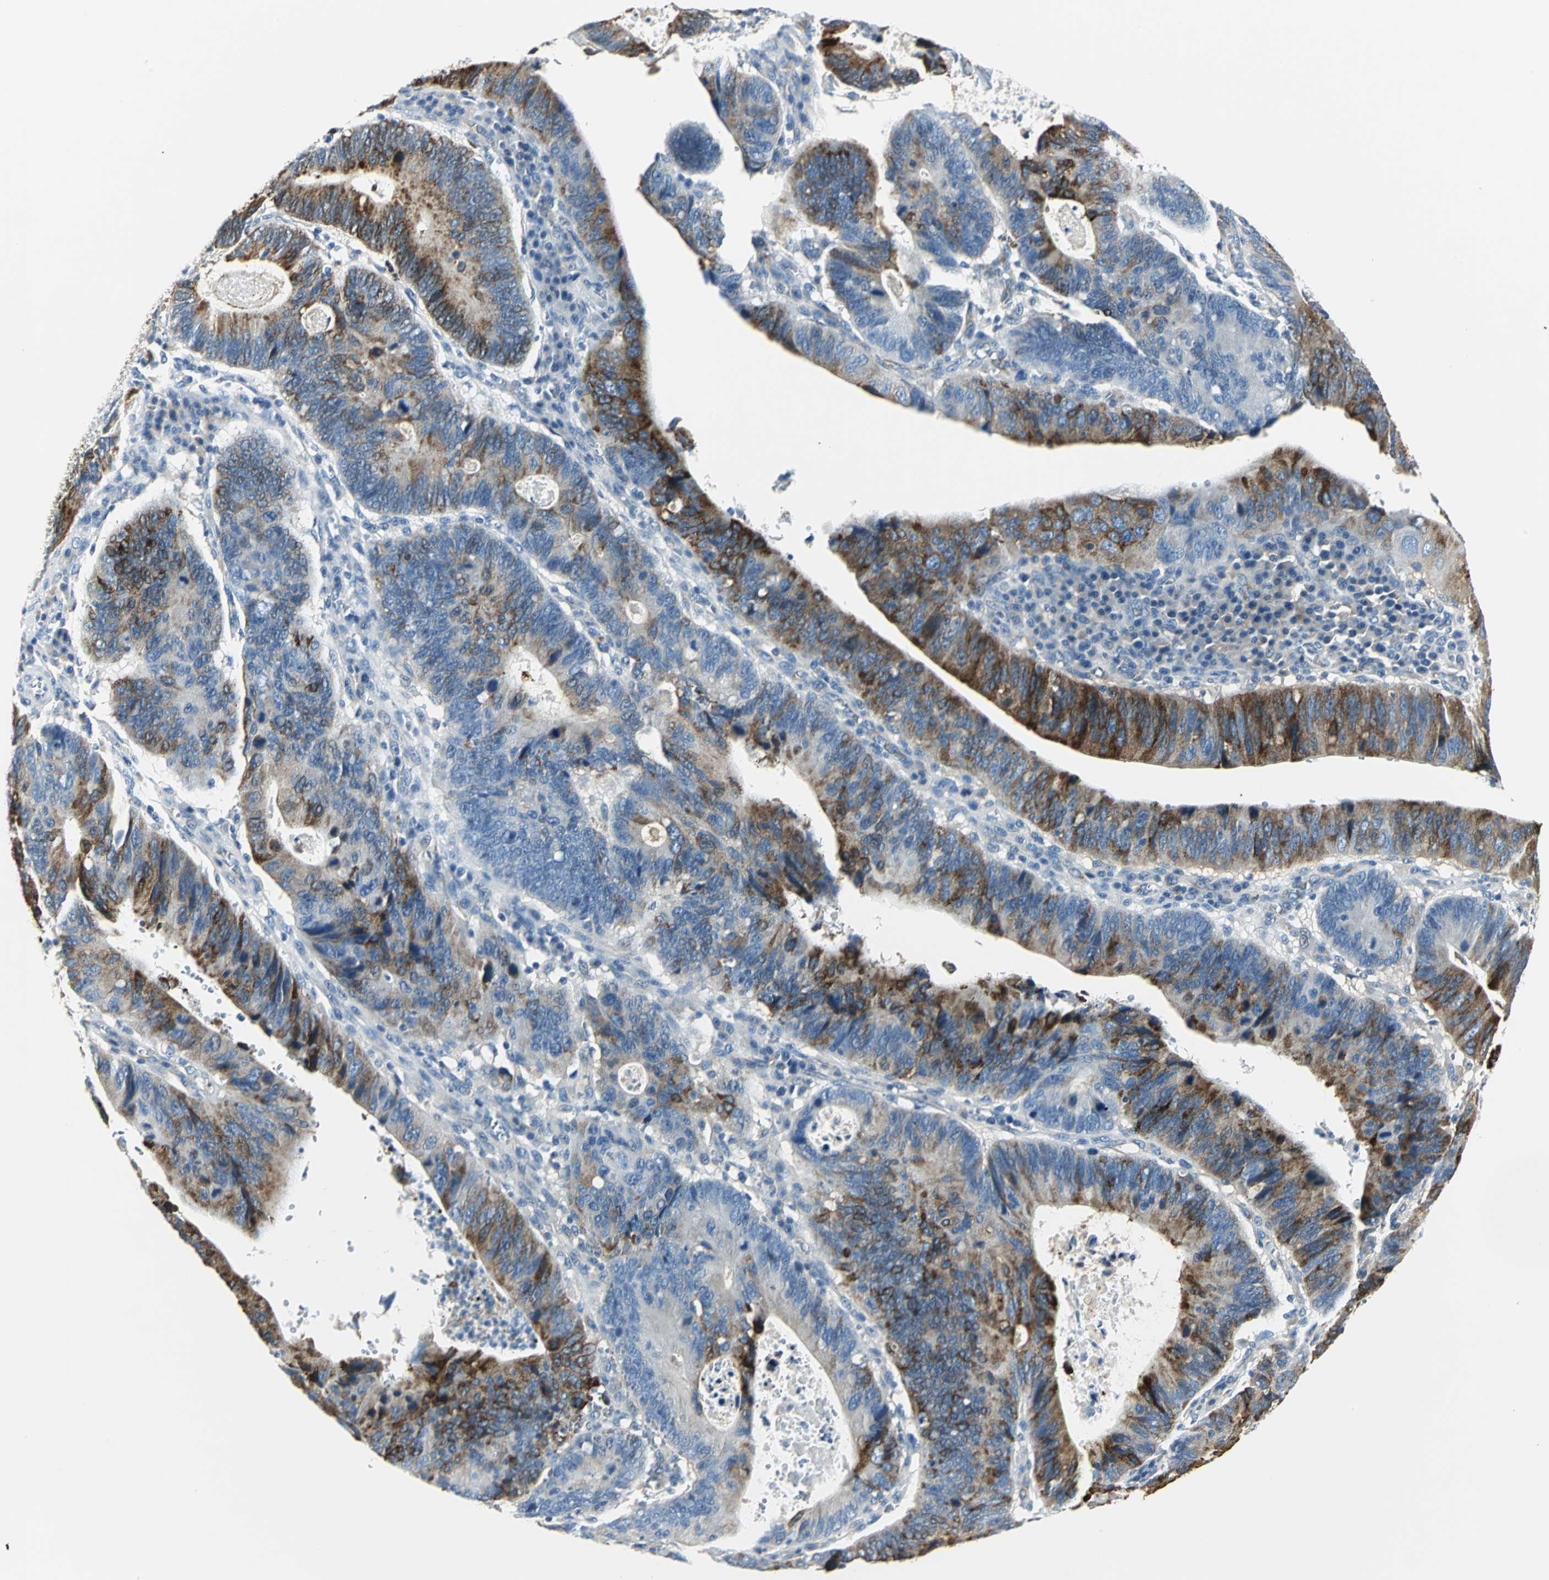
{"staining": {"intensity": "strong", "quantity": "25%-75%", "location": "cytoplasmic/membranous"}, "tissue": "stomach cancer", "cell_type": "Tumor cells", "image_type": "cancer", "snomed": [{"axis": "morphology", "description": "Adenocarcinoma, NOS"}, {"axis": "topography", "description": "Stomach"}], "caption": "IHC micrograph of neoplastic tissue: human stomach cancer (adenocarcinoma) stained using immunohistochemistry (IHC) exhibits high levels of strong protein expression localized specifically in the cytoplasmic/membranous of tumor cells, appearing as a cytoplasmic/membranous brown color.", "gene": "B3GNT2", "patient": {"sex": "male", "age": 59}}